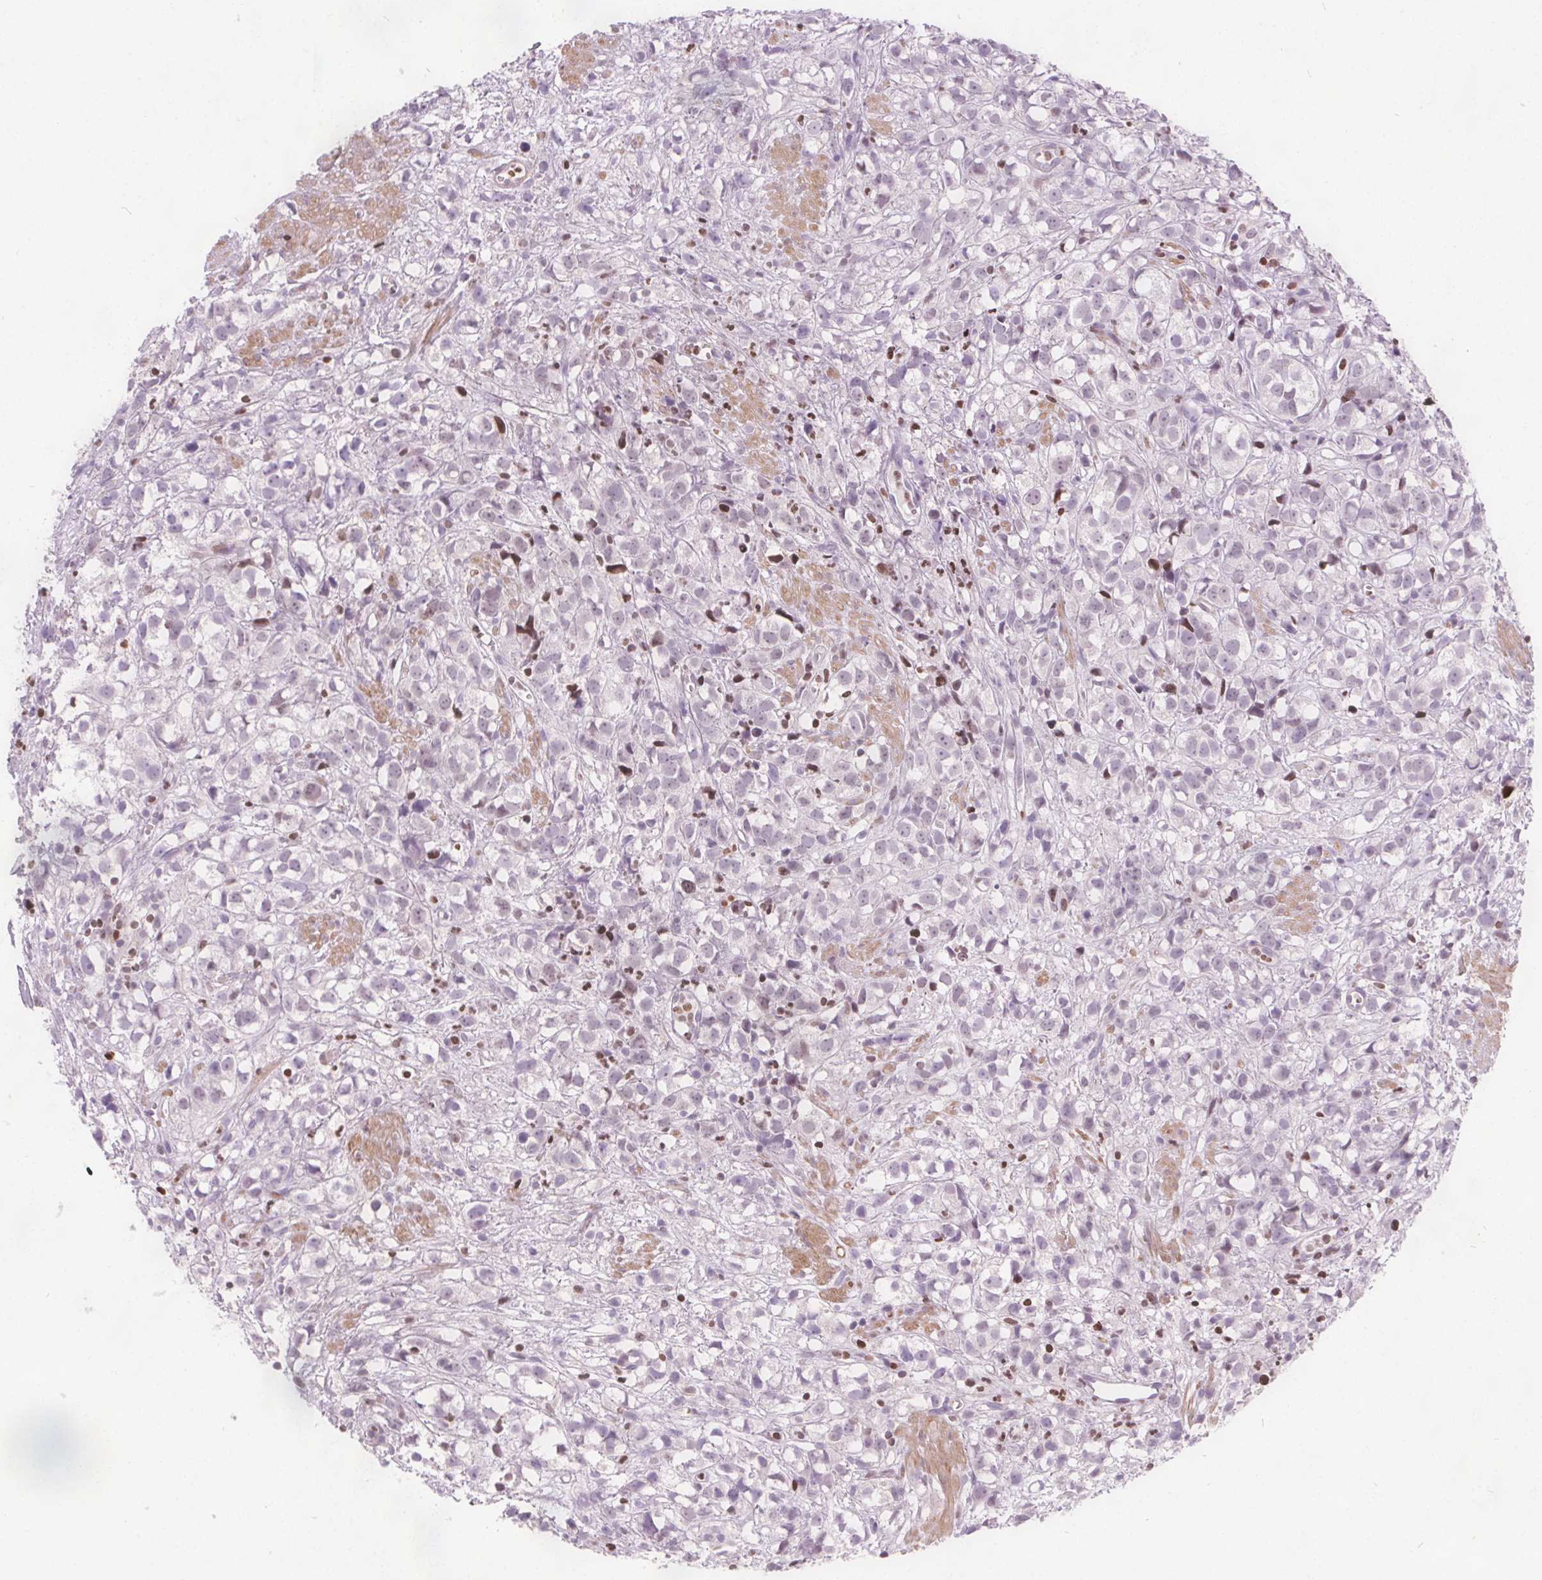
{"staining": {"intensity": "negative", "quantity": "none", "location": "none"}, "tissue": "prostate cancer", "cell_type": "Tumor cells", "image_type": "cancer", "snomed": [{"axis": "morphology", "description": "Adenocarcinoma, High grade"}, {"axis": "topography", "description": "Prostate"}], "caption": "Immunohistochemistry (IHC) of human prostate cancer shows no positivity in tumor cells.", "gene": "ISLR2", "patient": {"sex": "male", "age": 68}}